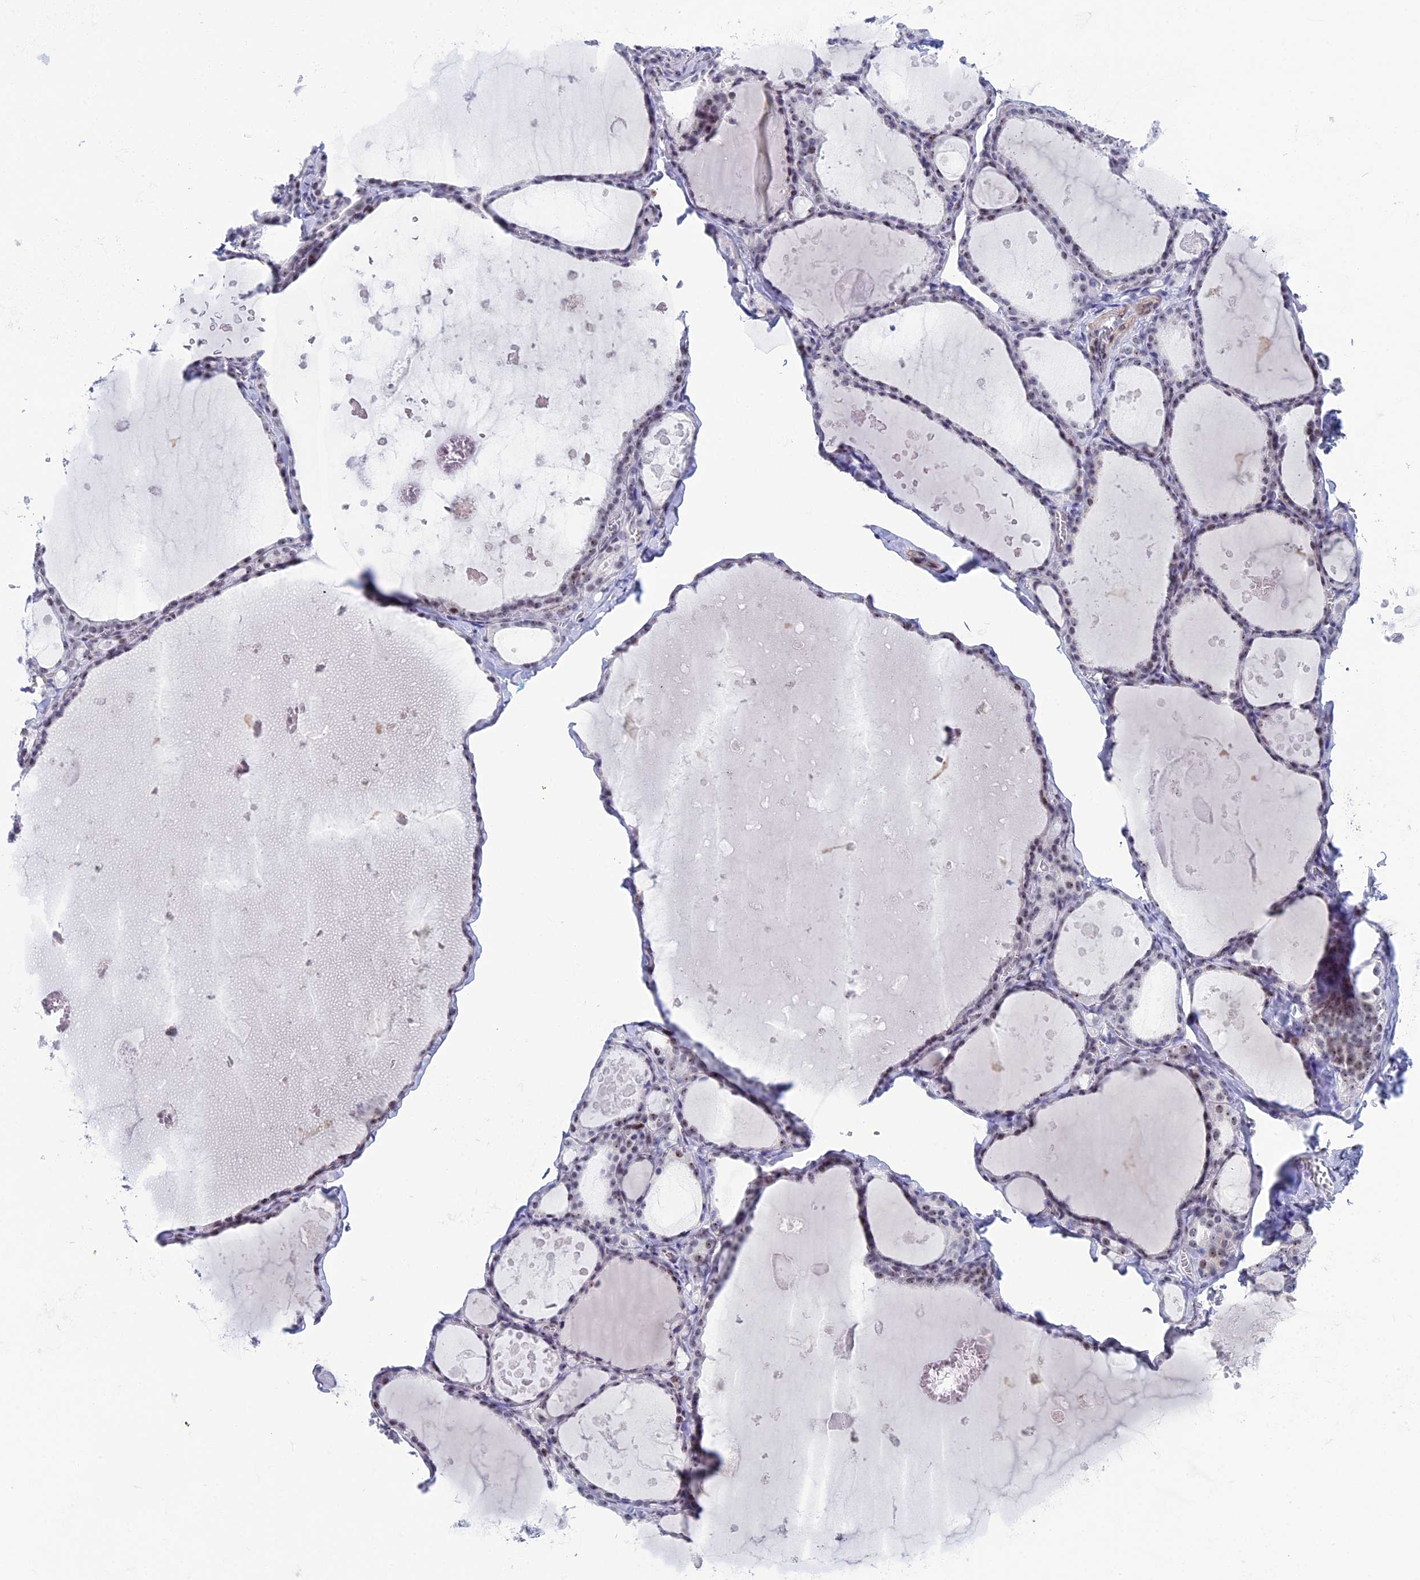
{"staining": {"intensity": "weak", "quantity": "25%-75%", "location": "nuclear"}, "tissue": "thyroid gland", "cell_type": "Glandular cells", "image_type": "normal", "snomed": [{"axis": "morphology", "description": "Normal tissue, NOS"}, {"axis": "topography", "description": "Thyroid gland"}], "caption": "High-magnification brightfield microscopy of normal thyroid gland stained with DAB (3,3'-diaminobenzidine) (brown) and counterstained with hematoxylin (blue). glandular cells exhibit weak nuclear expression is seen in approximately25%-75% of cells.", "gene": "CCDC86", "patient": {"sex": "male", "age": 56}}